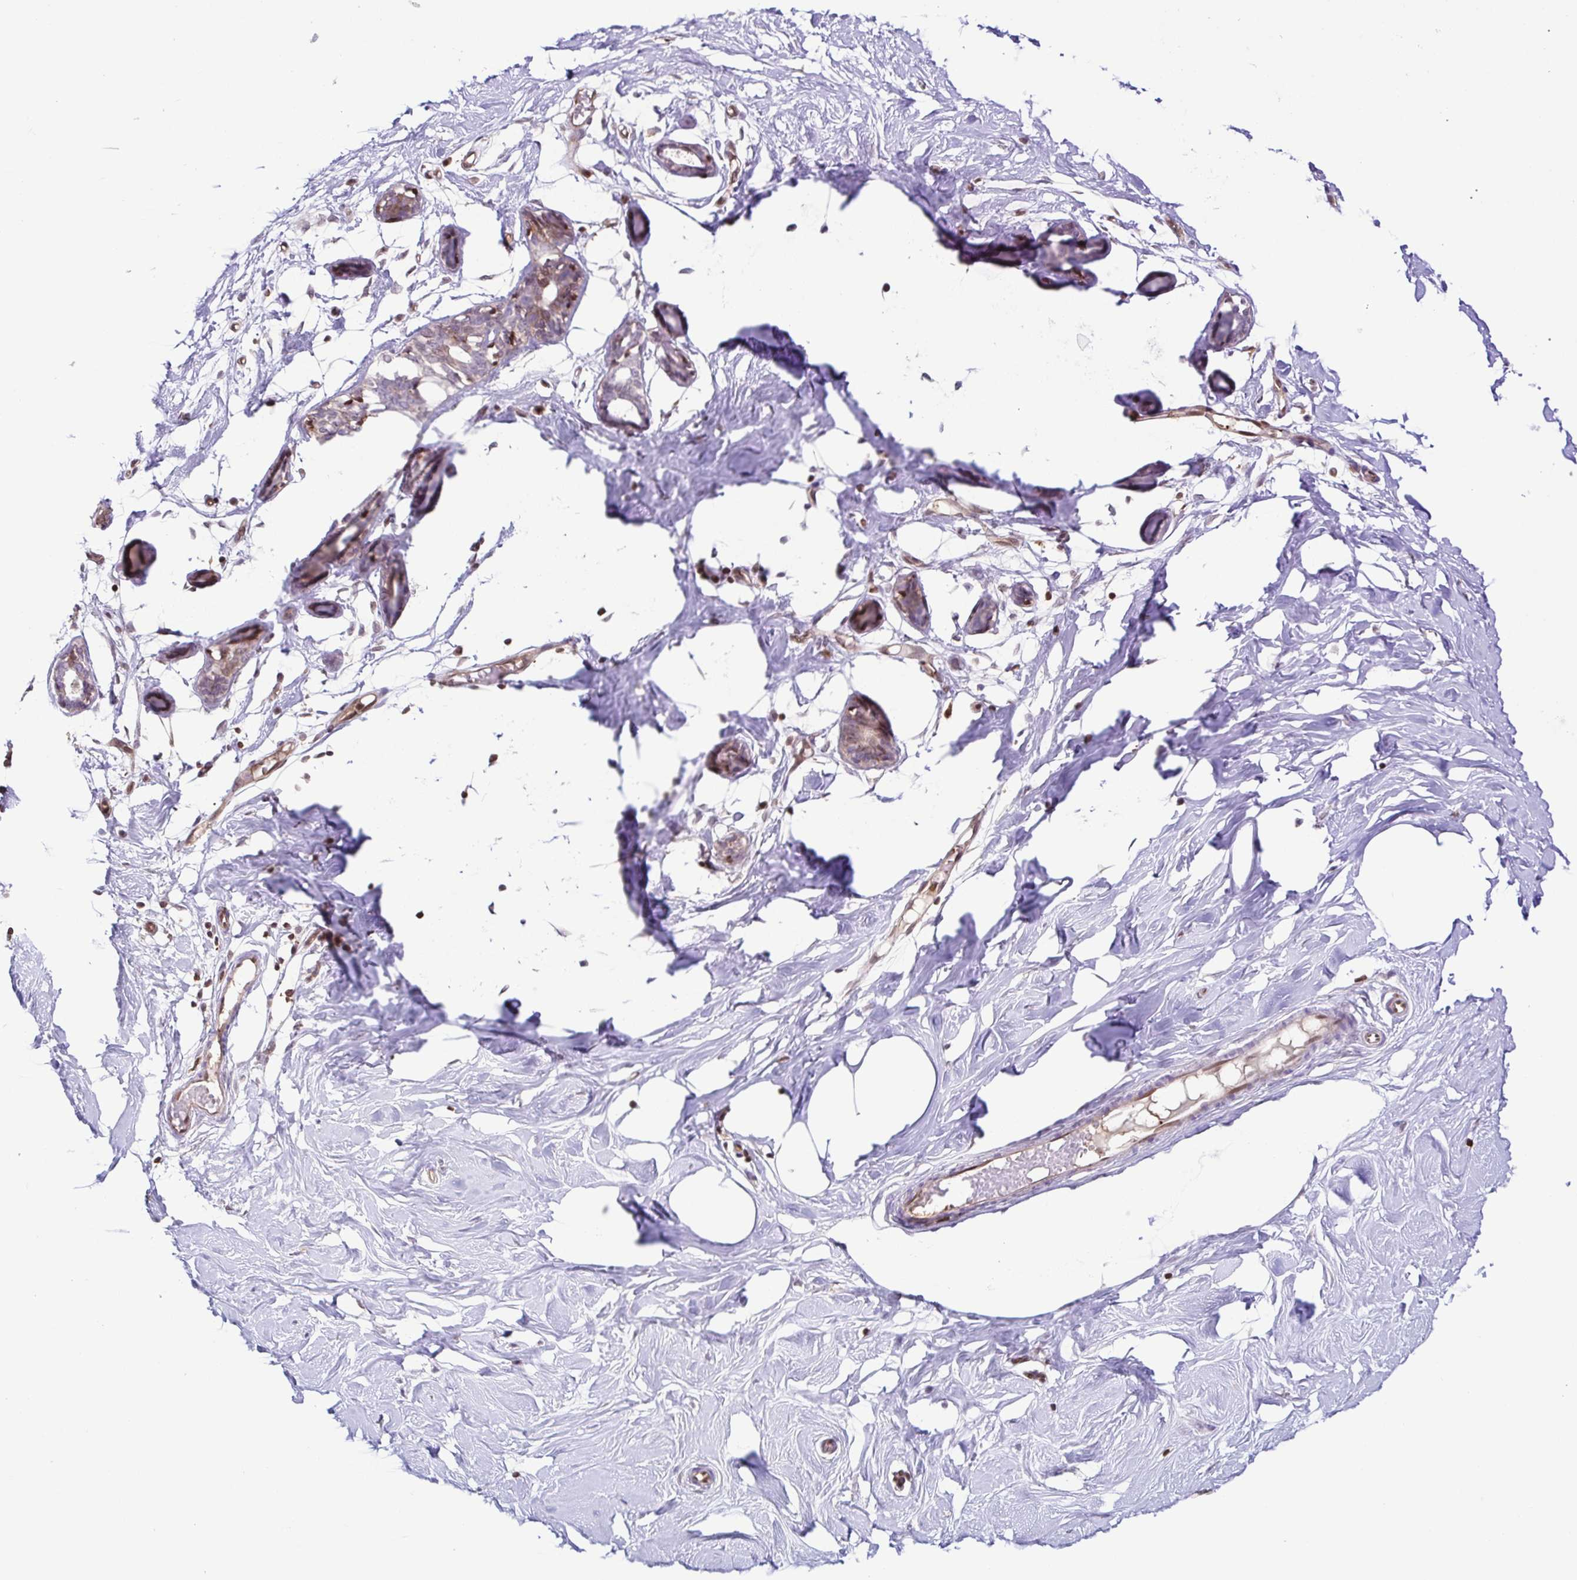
{"staining": {"intensity": "negative", "quantity": "none", "location": "none"}, "tissue": "breast", "cell_type": "Adipocytes", "image_type": "normal", "snomed": [{"axis": "morphology", "description": "Normal tissue, NOS"}, {"axis": "topography", "description": "Breast"}], "caption": "The IHC histopathology image has no significant positivity in adipocytes of breast. (Immunohistochemistry (ihc), brightfield microscopy, high magnification).", "gene": "PSMB9", "patient": {"sex": "female", "age": 27}}